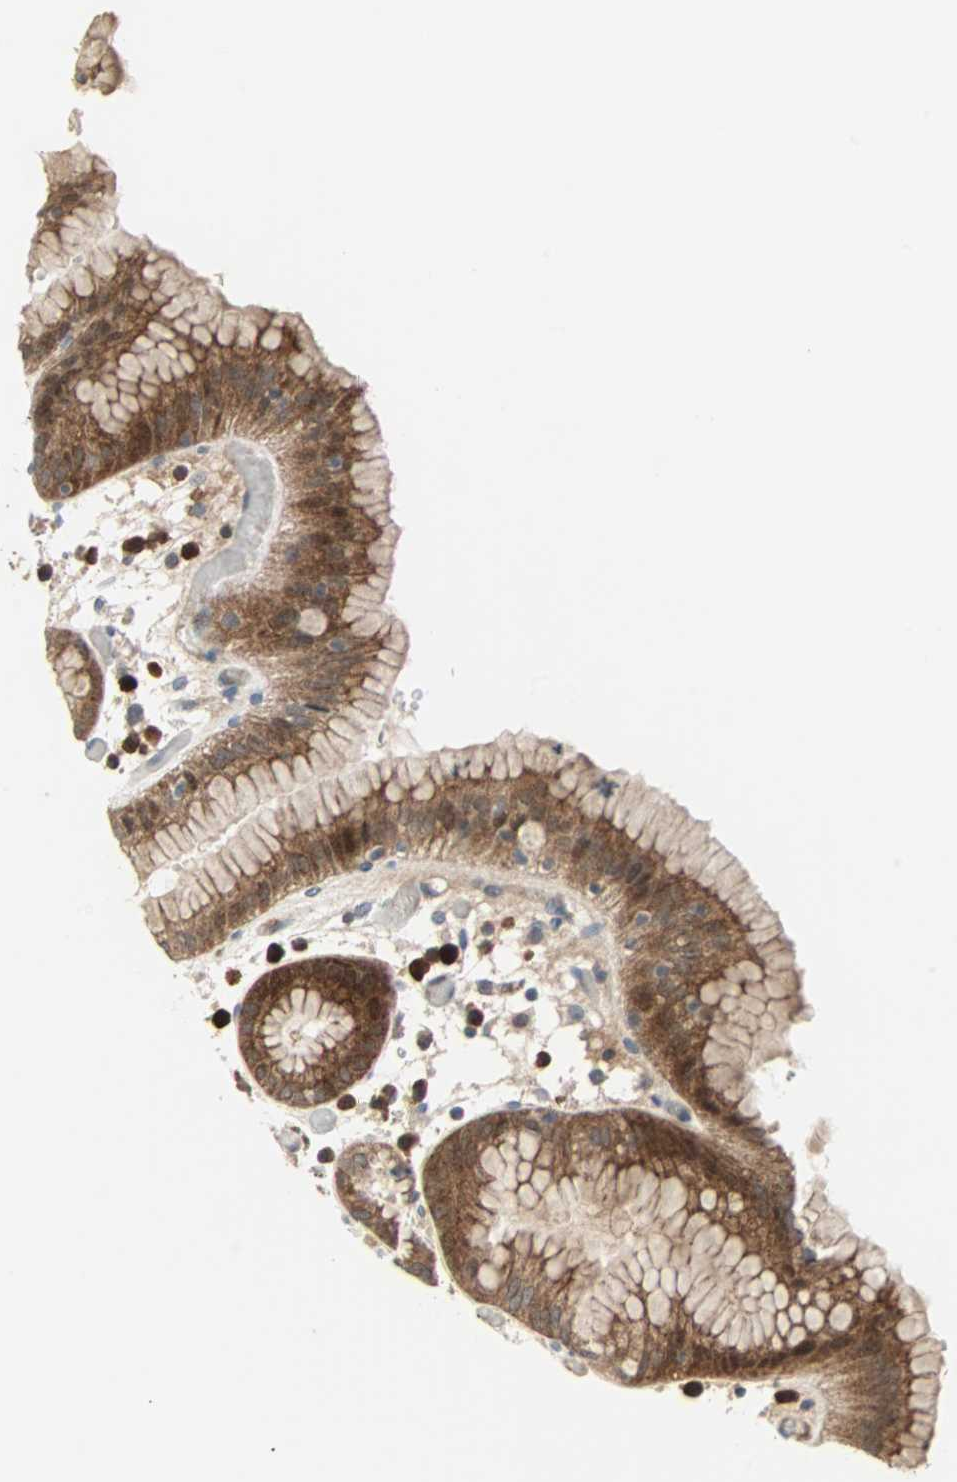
{"staining": {"intensity": "moderate", "quantity": "<25%", "location": "cytoplasmic/membranous"}, "tissue": "stomach", "cell_type": "Glandular cells", "image_type": "normal", "snomed": [{"axis": "morphology", "description": "Normal tissue, NOS"}, {"axis": "topography", "description": "Stomach"}, {"axis": "topography", "description": "Stomach, lower"}], "caption": "Stomach stained with IHC exhibits moderate cytoplasmic/membranous expression in about <25% of glandular cells.", "gene": "CASP3", "patient": {"sex": "female", "age": 75}}